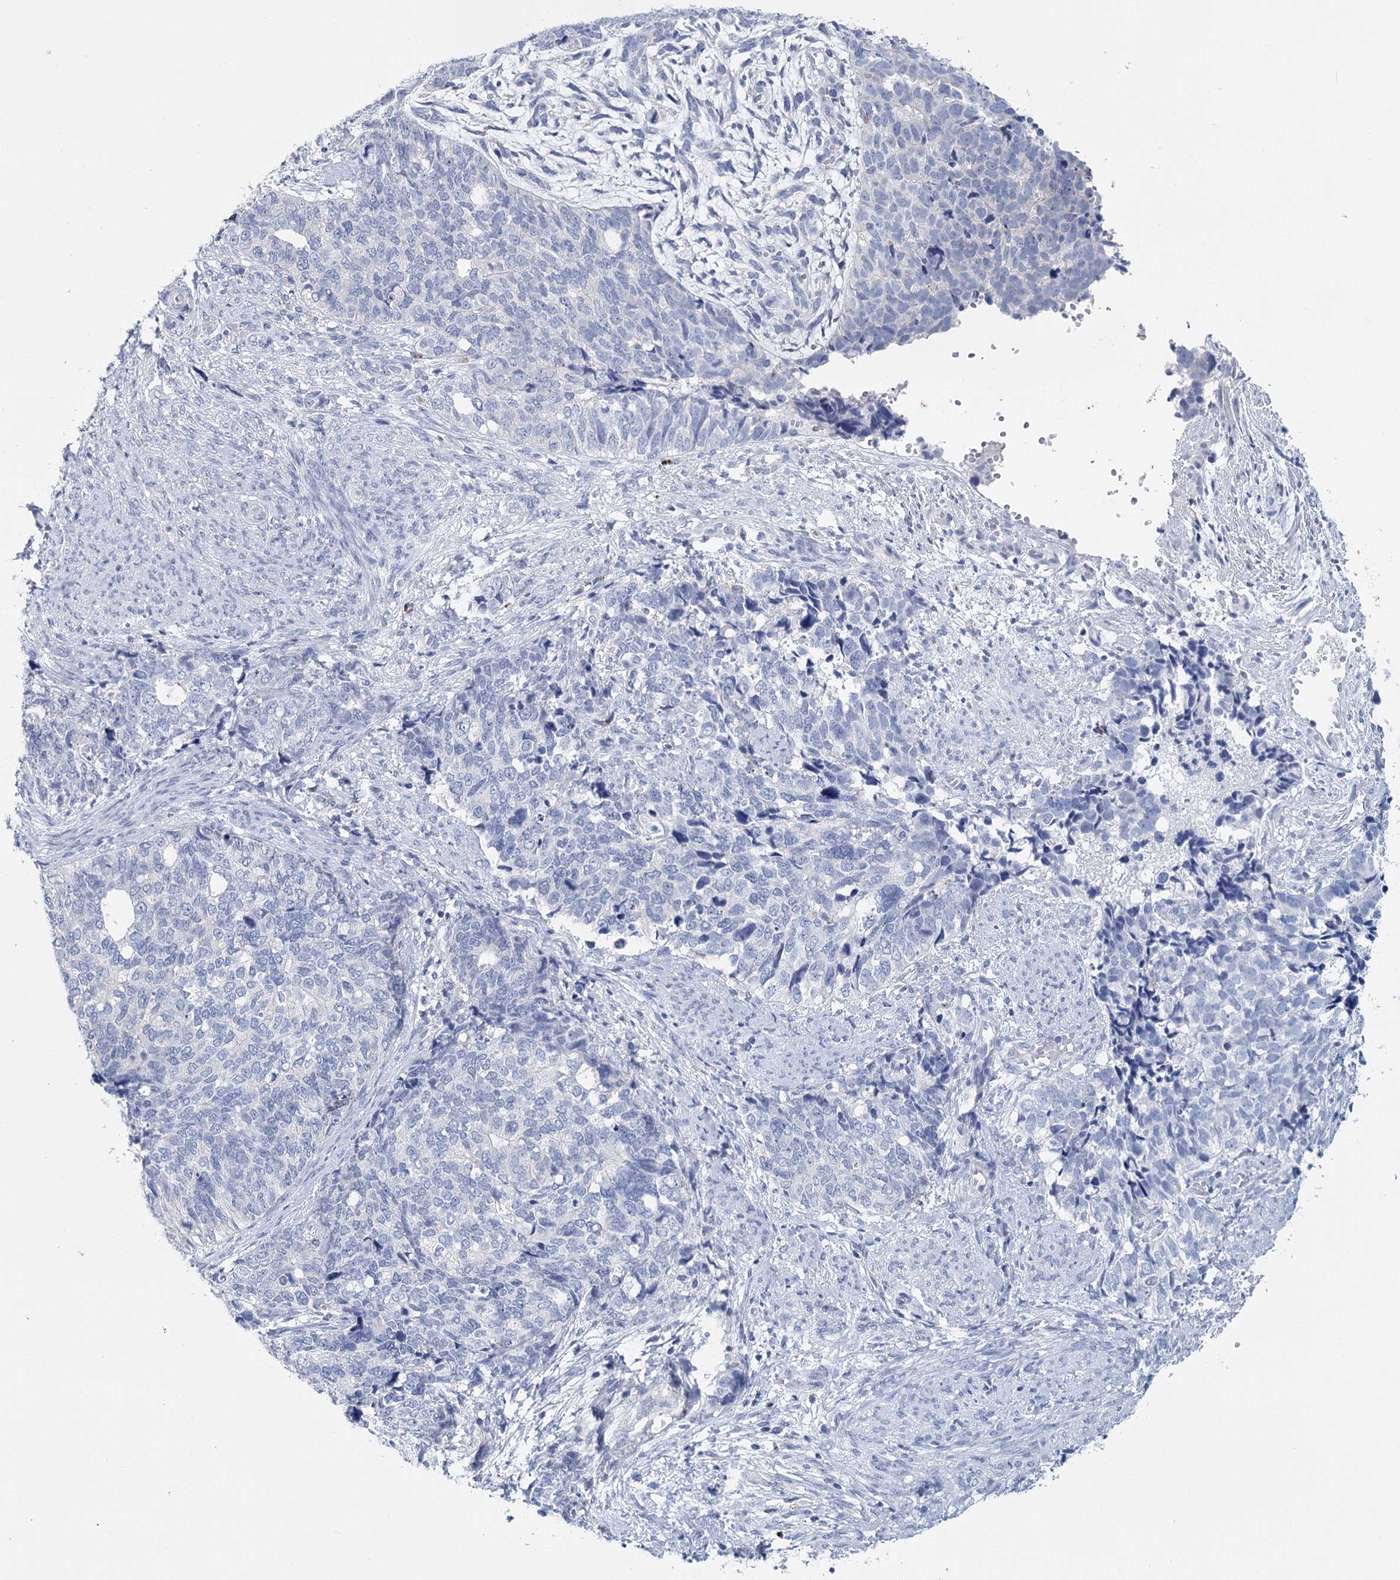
{"staining": {"intensity": "negative", "quantity": "none", "location": "none"}, "tissue": "cervical cancer", "cell_type": "Tumor cells", "image_type": "cancer", "snomed": [{"axis": "morphology", "description": "Squamous cell carcinoma, NOS"}, {"axis": "topography", "description": "Cervix"}], "caption": "Human squamous cell carcinoma (cervical) stained for a protein using immunohistochemistry exhibits no staining in tumor cells.", "gene": "METTL7B", "patient": {"sex": "female", "age": 63}}